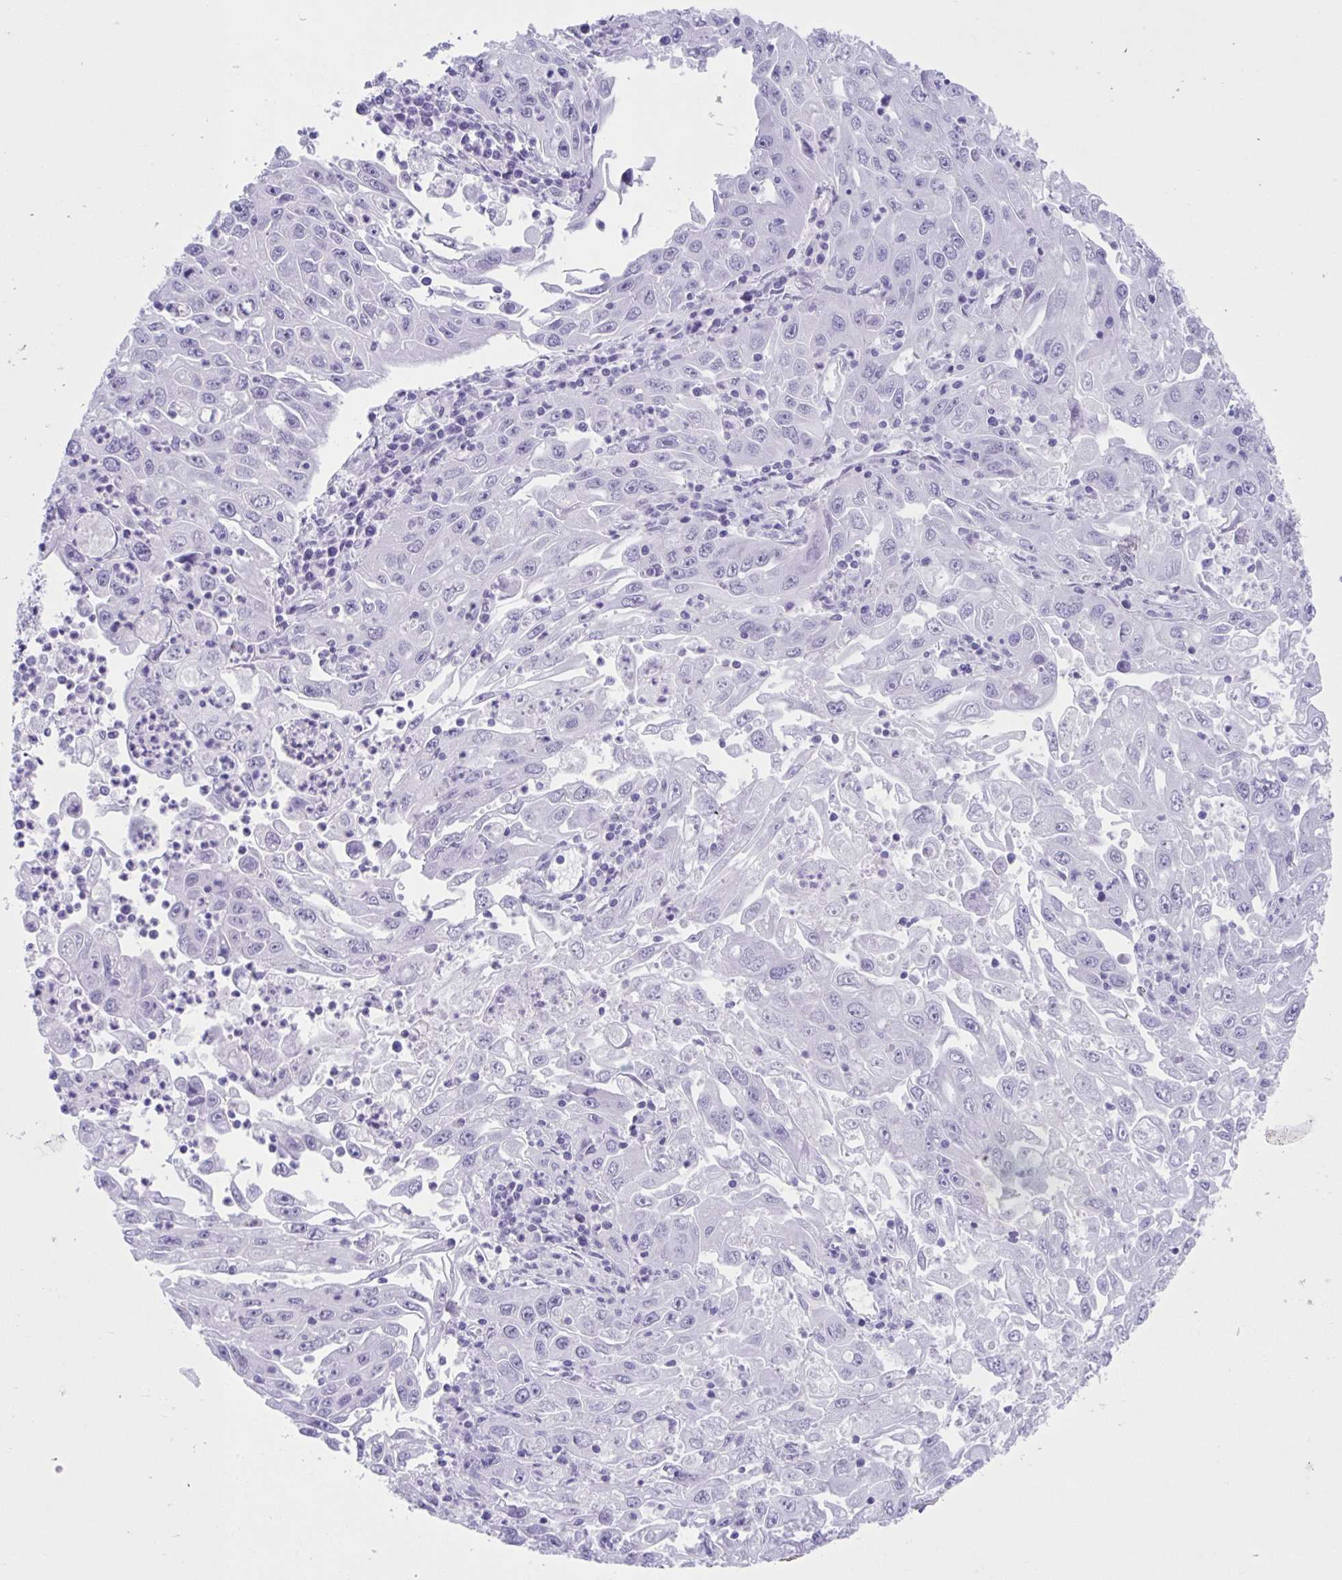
{"staining": {"intensity": "negative", "quantity": "none", "location": "none"}, "tissue": "endometrial cancer", "cell_type": "Tumor cells", "image_type": "cancer", "snomed": [{"axis": "morphology", "description": "Adenocarcinoma, NOS"}, {"axis": "topography", "description": "Uterus"}], "caption": "This is an IHC micrograph of endometrial adenocarcinoma. There is no positivity in tumor cells.", "gene": "TMEM35A", "patient": {"sex": "female", "age": 62}}